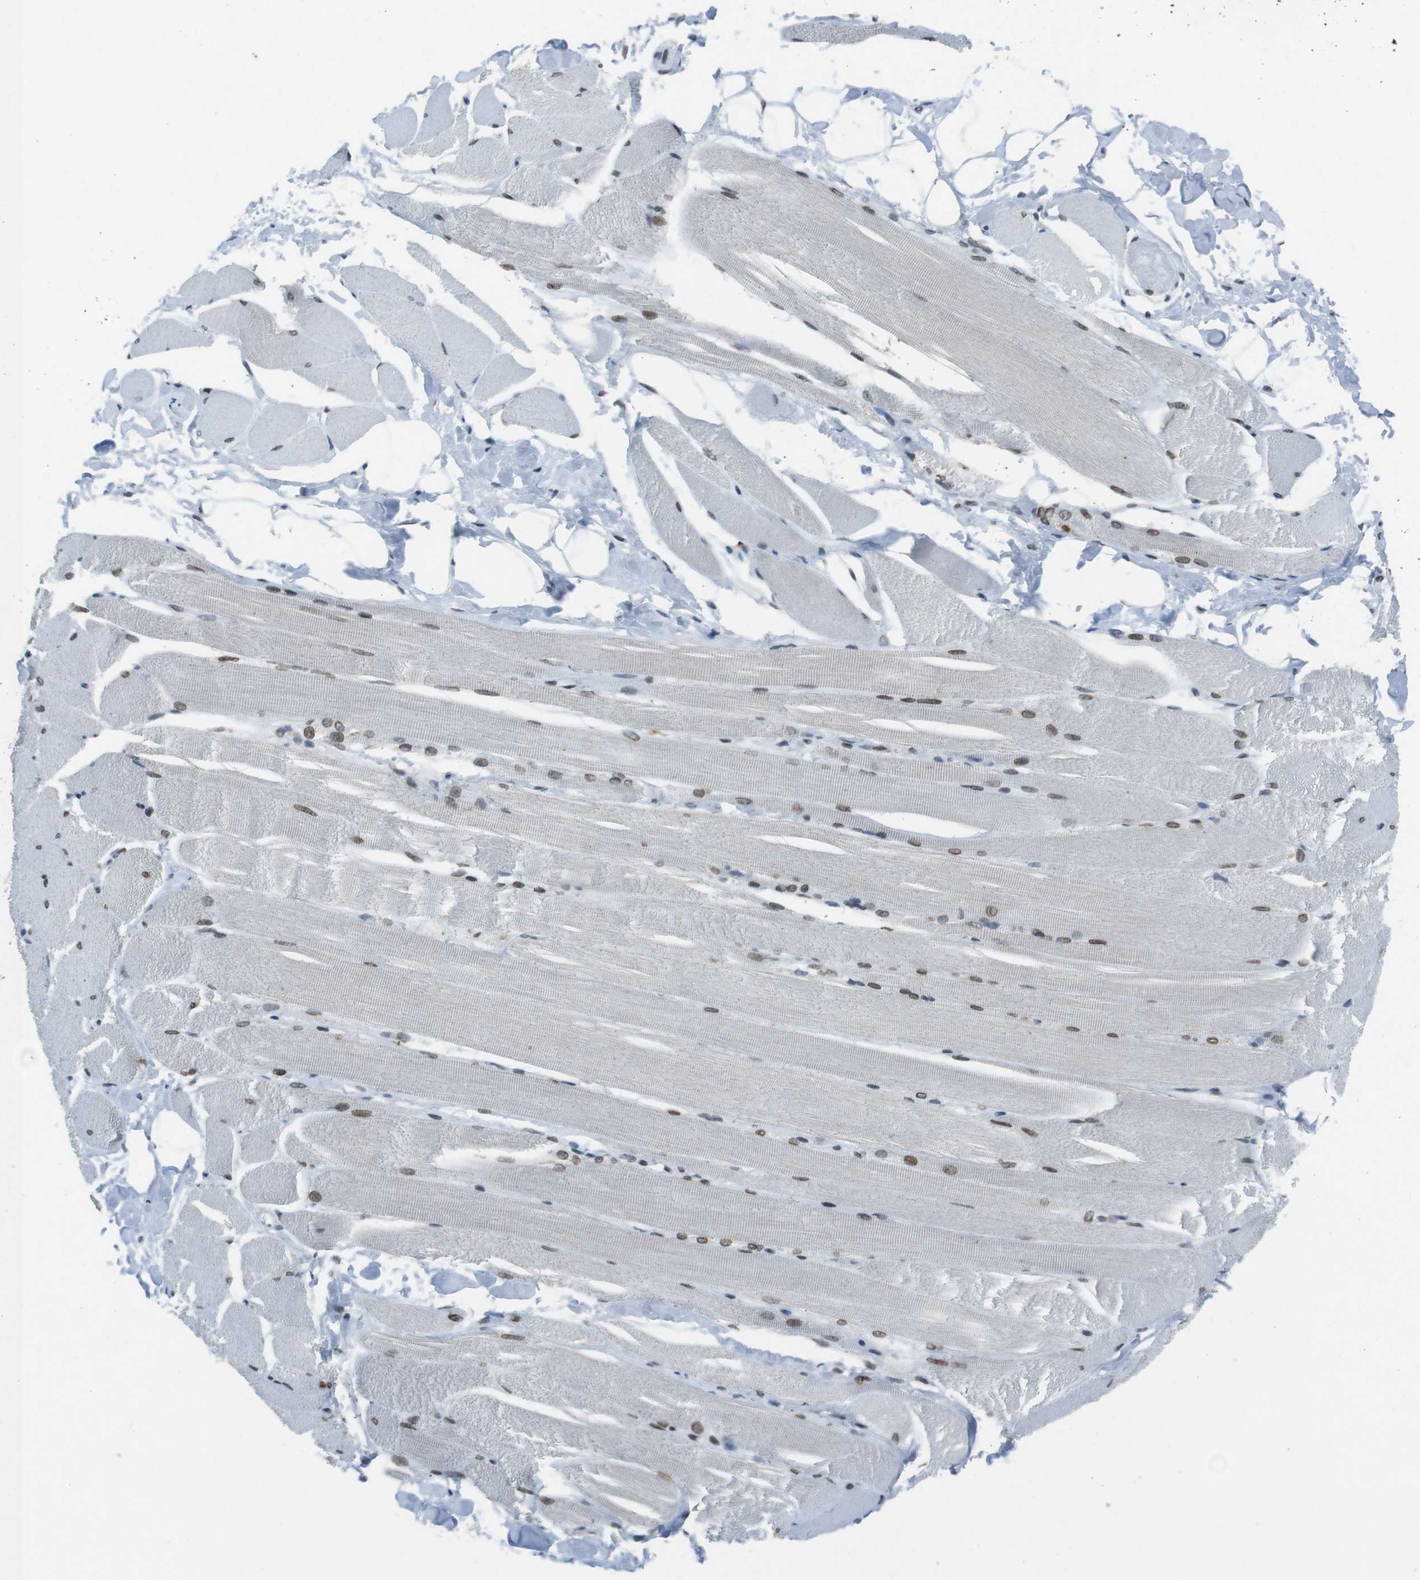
{"staining": {"intensity": "strong", "quantity": ">75%", "location": "nuclear"}, "tissue": "skeletal muscle", "cell_type": "Myocytes", "image_type": "normal", "snomed": [{"axis": "morphology", "description": "Normal tissue, NOS"}, {"axis": "topography", "description": "Skeletal muscle"}, {"axis": "topography", "description": "Peripheral nerve tissue"}], "caption": "The histopathology image shows immunohistochemical staining of normal skeletal muscle. There is strong nuclear expression is appreciated in approximately >75% of myocytes. (Stains: DAB (3,3'-diaminobenzidine) in brown, nuclei in blue, Microscopy: brightfield microscopy at high magnification).", "gene": "MAD1L1", "patient": {"sex": "female", "age": 84}}